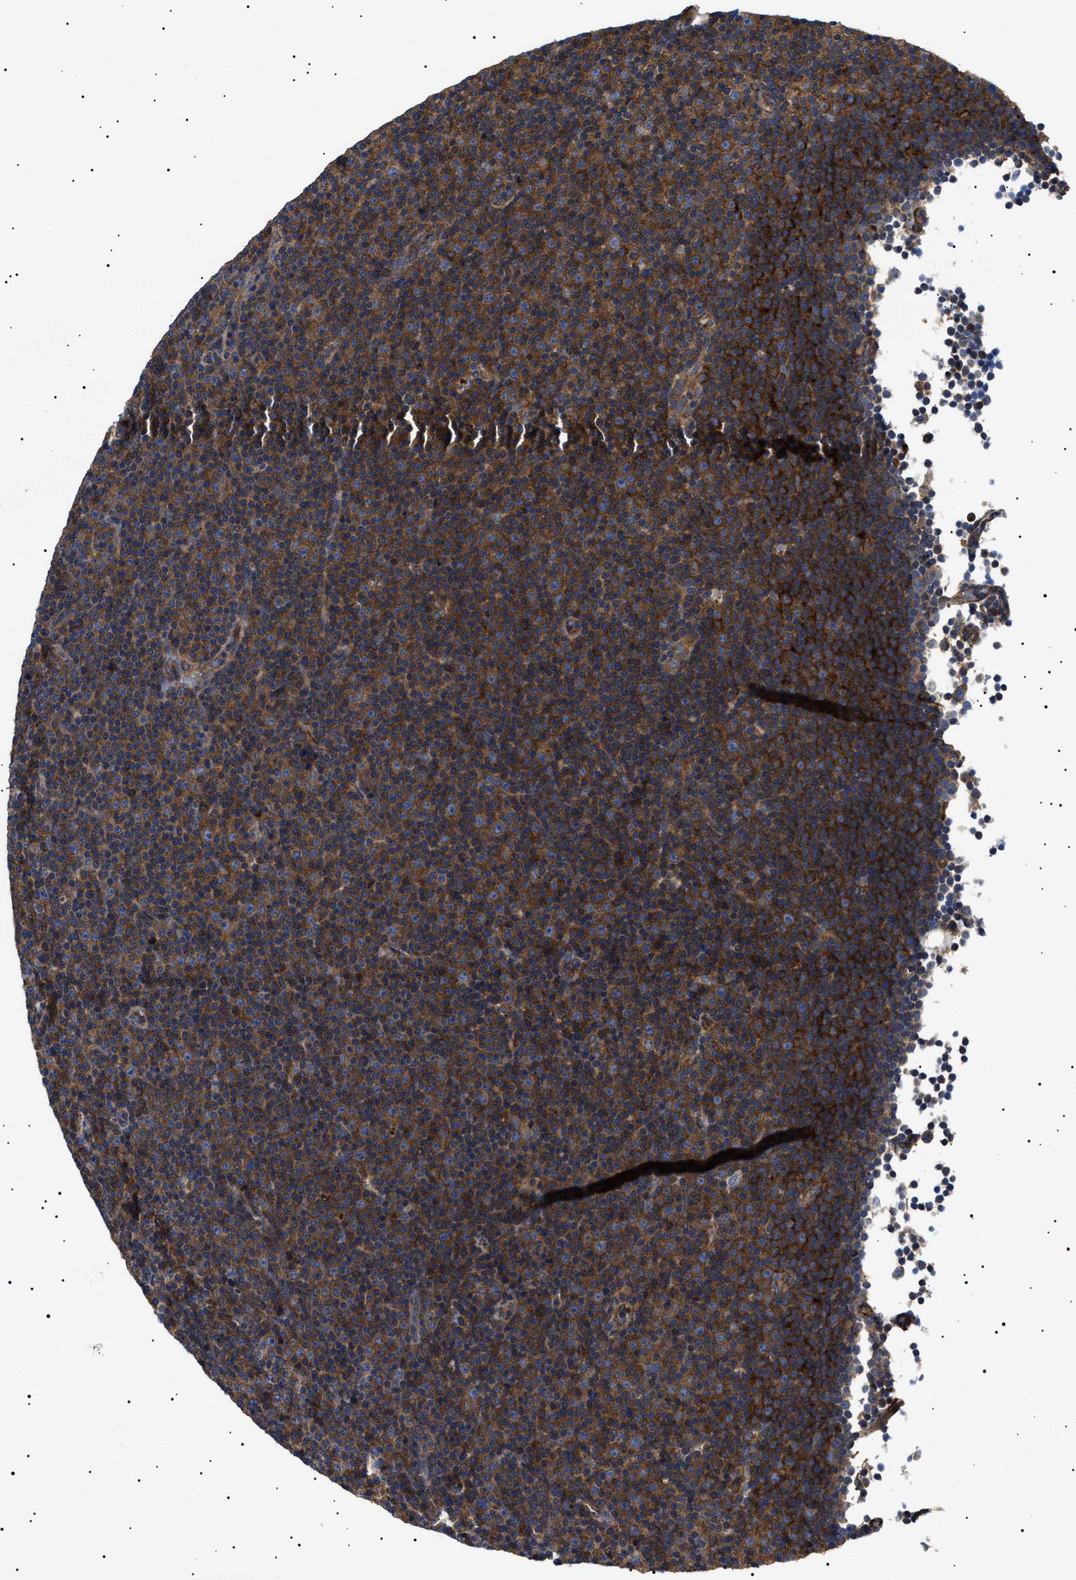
{"staining": {"intensity": "strong", "quantity": ">75%", "location": "cytoplasmic/membranous"}, "tissue": "lymphoma", "cell_type": "Tumor cells", "image_type": "cancer", "snomed": [{"axis": "morphology", "description": "Malignant lymphoma, non-Hodgkin's type, Low grade"}, {"axis": "topography", "description": "Lymph node"}], "caption": "Protein staining of lymphoma tissue displays strong cytoplasmic/membranous positivity in approximately >75% of tumor cells.", "gene": "TPP2", "patient": {"sex": "female", "age": 67}}